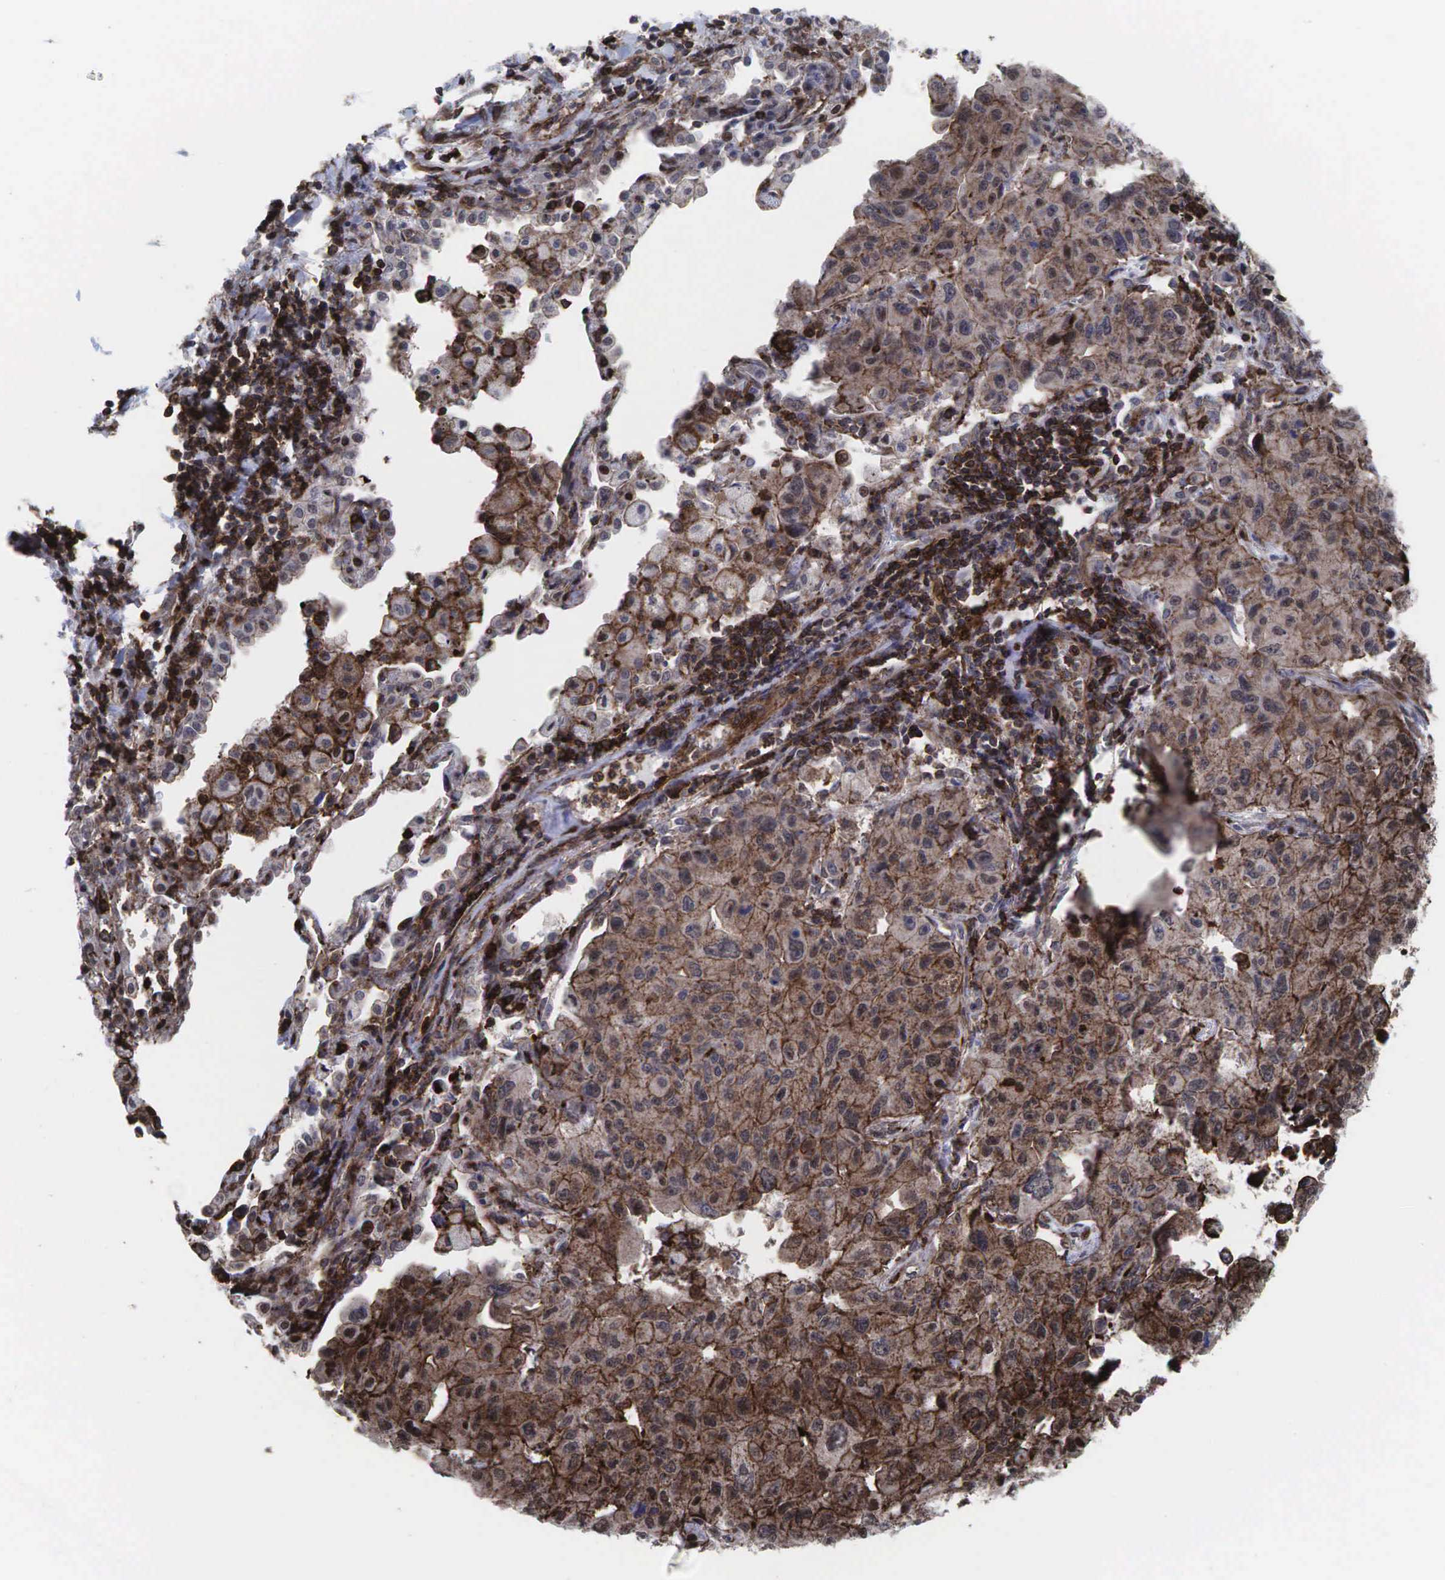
{"staining": {"intensity": "weak", "quantity": ">75%", "location": "cytoplasmic/membranous"}, "tissue": "lung cancer", "cell_type": "Tumor cells", "image_type": "cancer", "snomed": [{"axis": "morphology", "description": "Adenocarcinoma, NOS"}, {"axis": "topography", "description": "Lung"}], "caption": "Immunohistochemistry (IHC) of human lung adenocarcinoma shows low levels of weak cytoplasmic/membranous expression in approximately >75% of tumor cells.", "gene": "GPRASP1", "patient": {"sex": "male", "age": 64}}